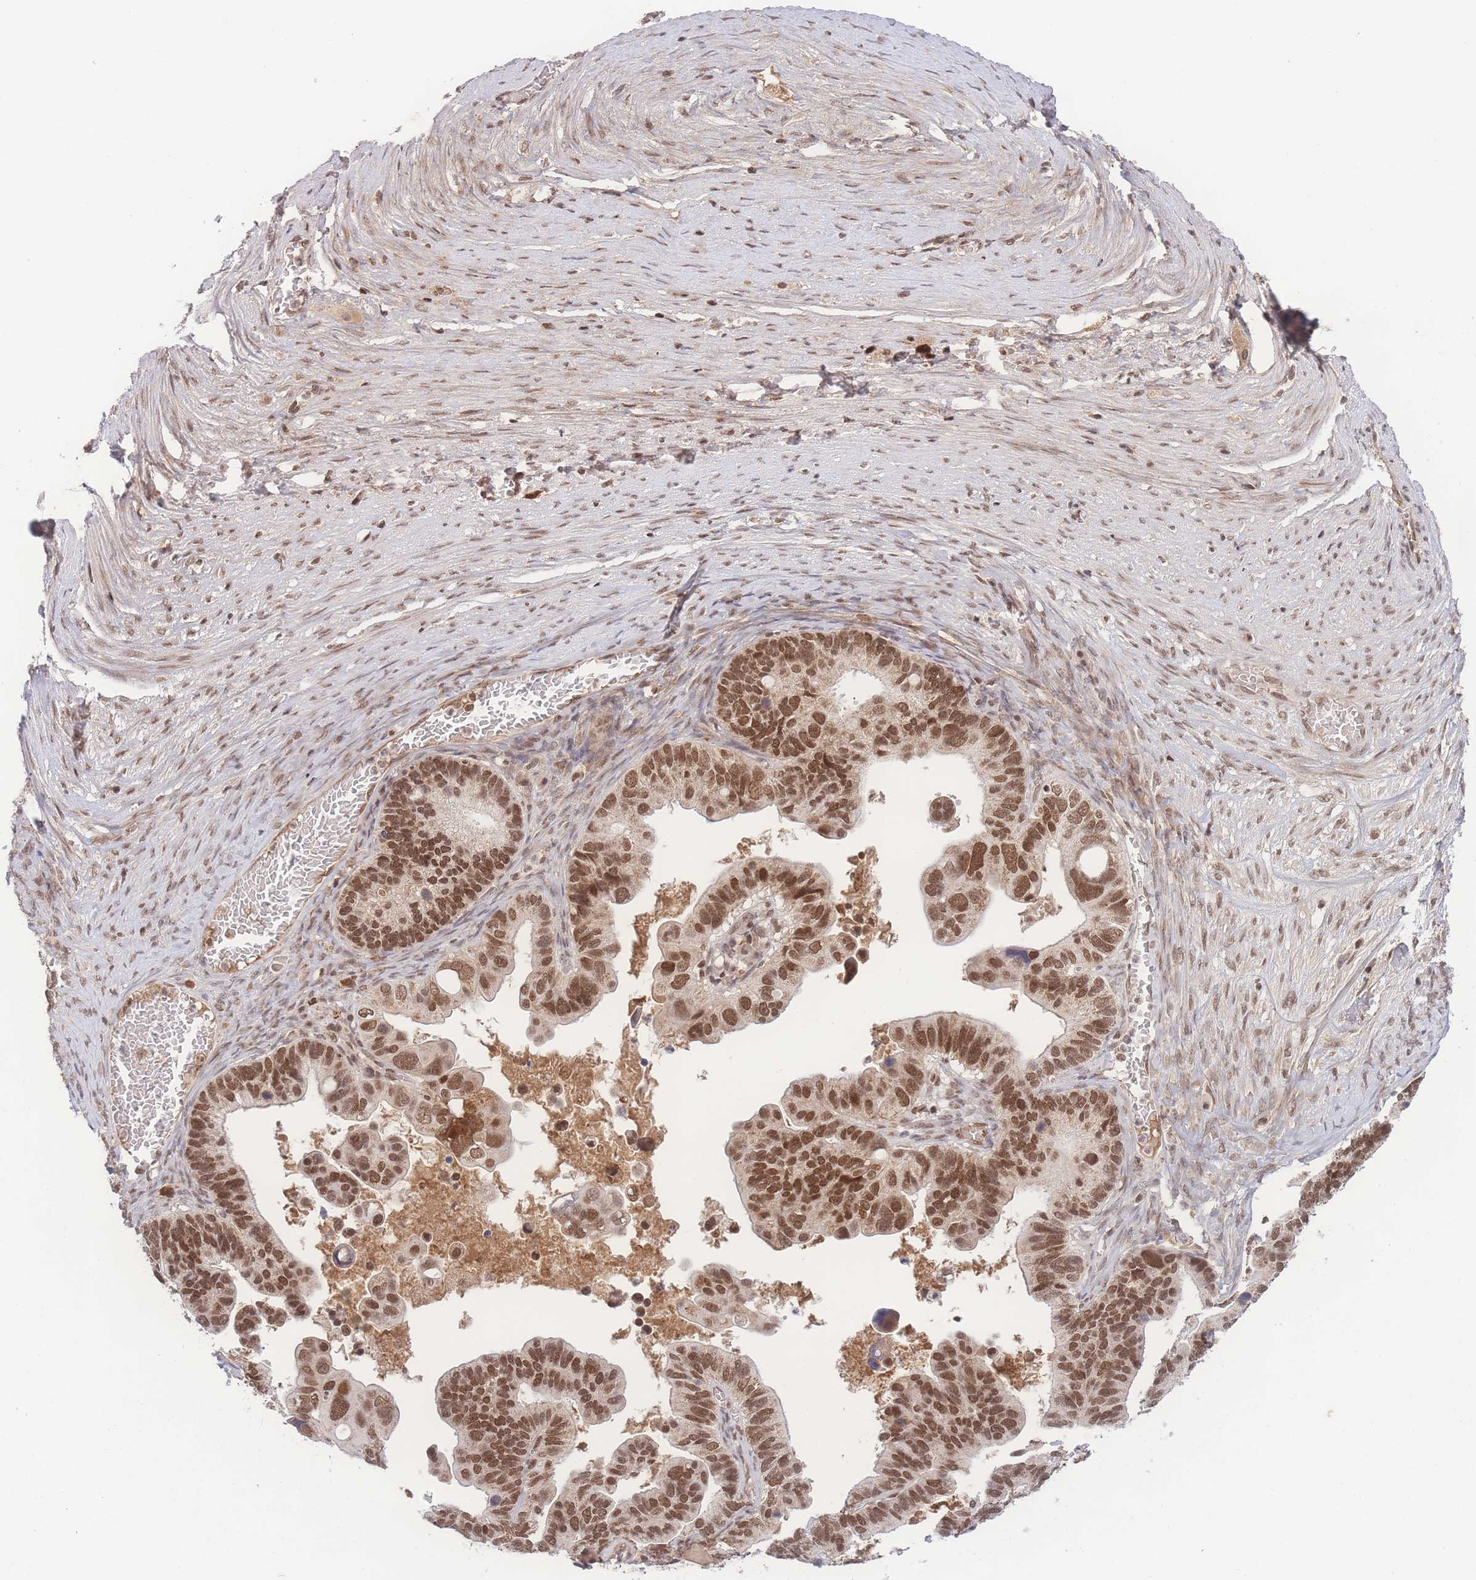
{"staining": {"intensity": "moderate", "quantity": ">75%", "location": "nuclear"}, "tissue": "ovarian cancer", "cell_type": "Tumor cells", "image_type": "cancer", "snomed": [{"axis": "morphology", "description": "Cystadenocarcinoma, serous, NOS"}, {"axis": "topography", "description": "Ovary"}], "caption": "Human serous cystadenocarcinoma (ovarian) stained with a brown dye shows moderate nuclear positive expression in approximately >75% of tumor cells.", "gene": "RAVER1", "patient": {"sex": "female", "age": 56}}